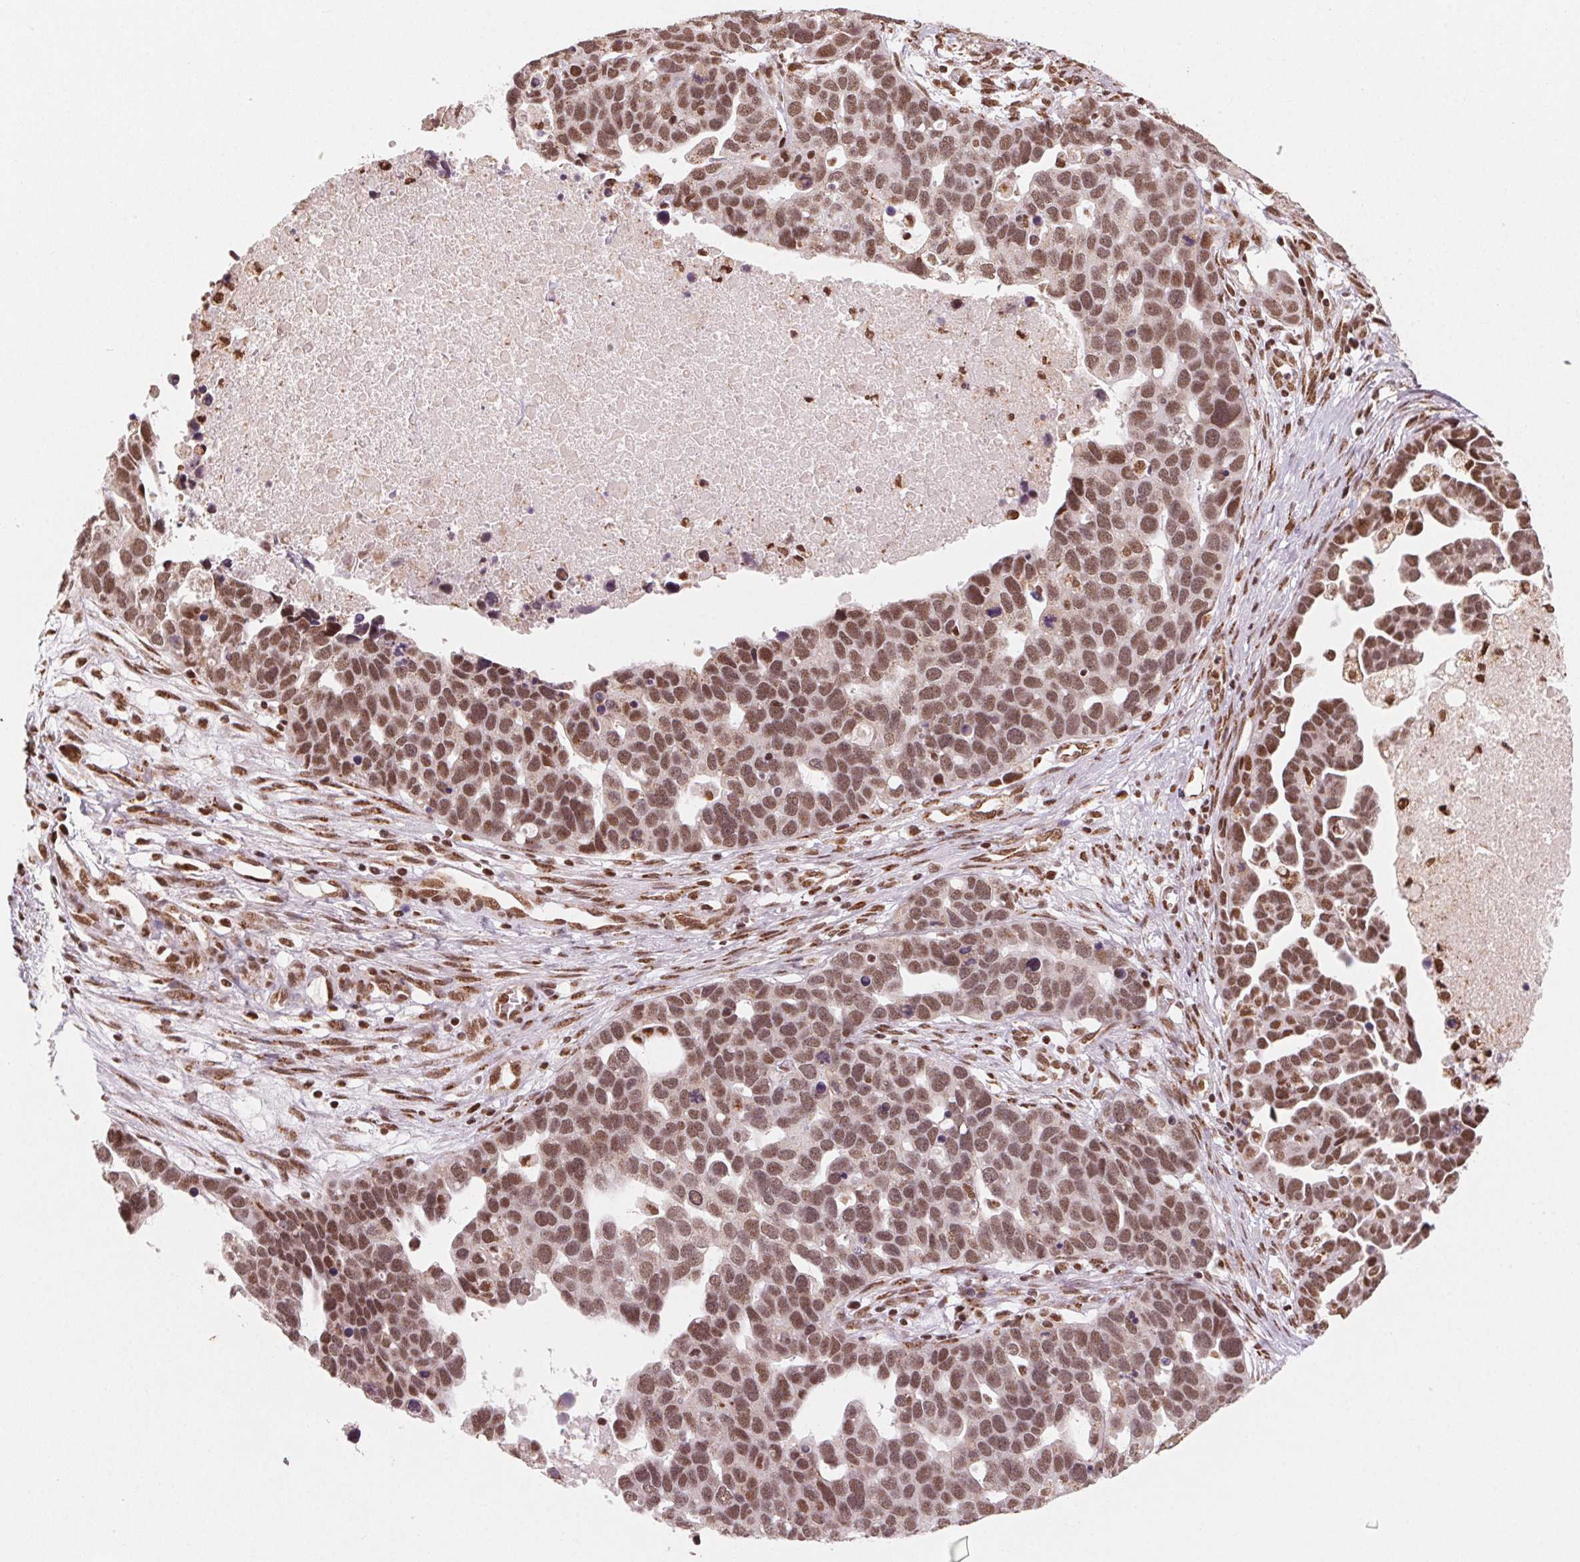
{"staining": {"intensity": "moderate", "quantity": ">75%", "location": "nuclear"}, "tissue": "ovarian cancer", "cell_type": "Tumor cells", "image_type": "cancer", "snomed": [{"axis": "morphology", "description": "Cystadenocarcinoma, serous, NOS"}, {"axis": "topography", "description": "Ovary"}], "caption": "Human serous cystadenocarcinoma (ovarian) stained with a brown dye displays moderate nuclear positive staining in approximately >75% of tumor cells.", "gene": "TOPORS", "patient": {"sex": "female", "age": 54}}